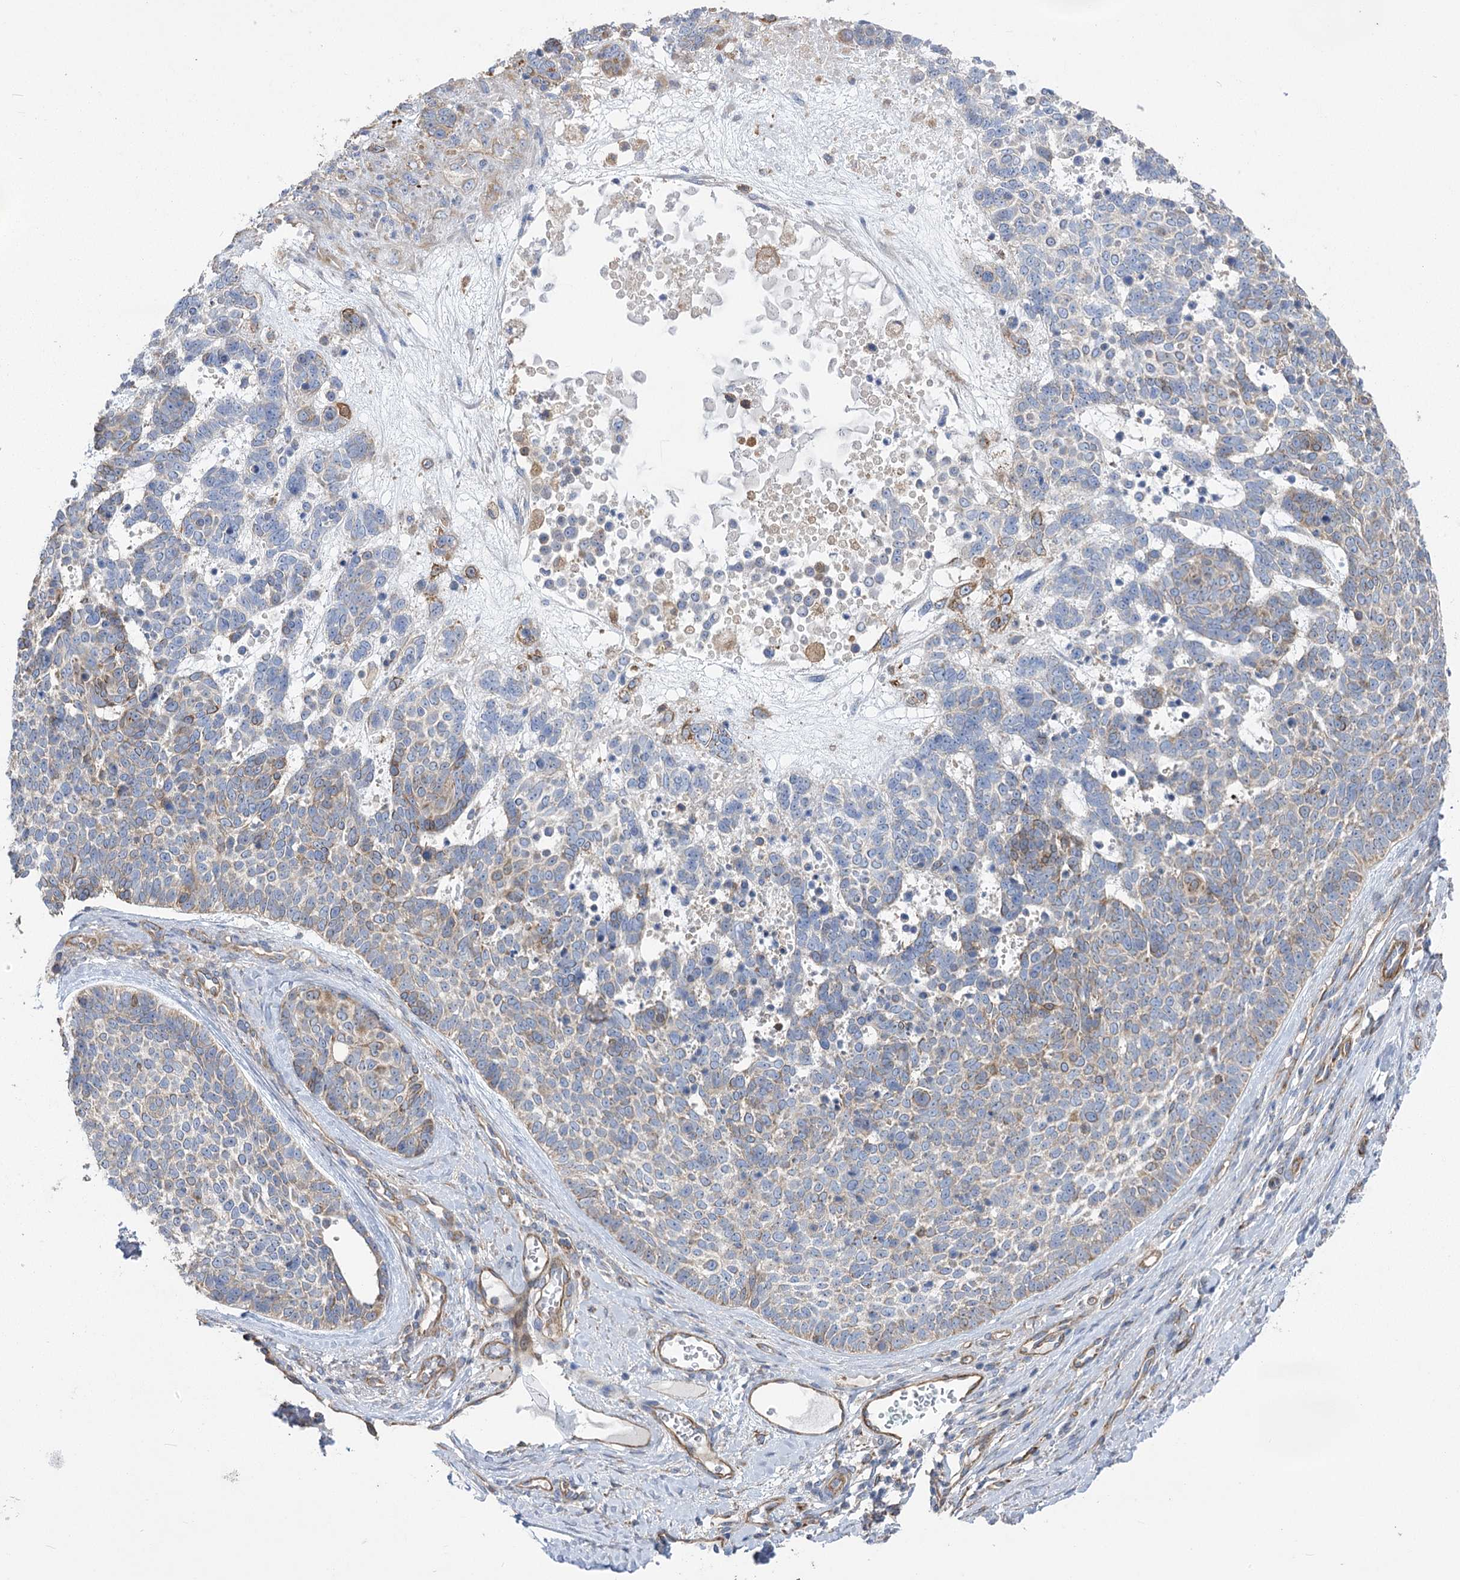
{"staining": {"intensity": "weak", "quantity": "<25%", "location": "cytoplasmic/membranous"}, "tissue": "skin cancer", "cell_type": "Tumor cells", "image_type": "cancer", "snomed": [{"axis": "morphology", "description": "Basal cell carcinoma"}, {"axis": "topography", "description": "Skin"}], "caption": "Immunohistochemical staining of human skin cancer exhibits no significant positivity in tumor cells. Brightfield microscopy of immunohistochemistry (IHC) stained with DAB (brown) and hematoxylin (blue), captured at high magnification.", "gene": "RMDN2", "patient": {"sex": "female", "age": 81}}